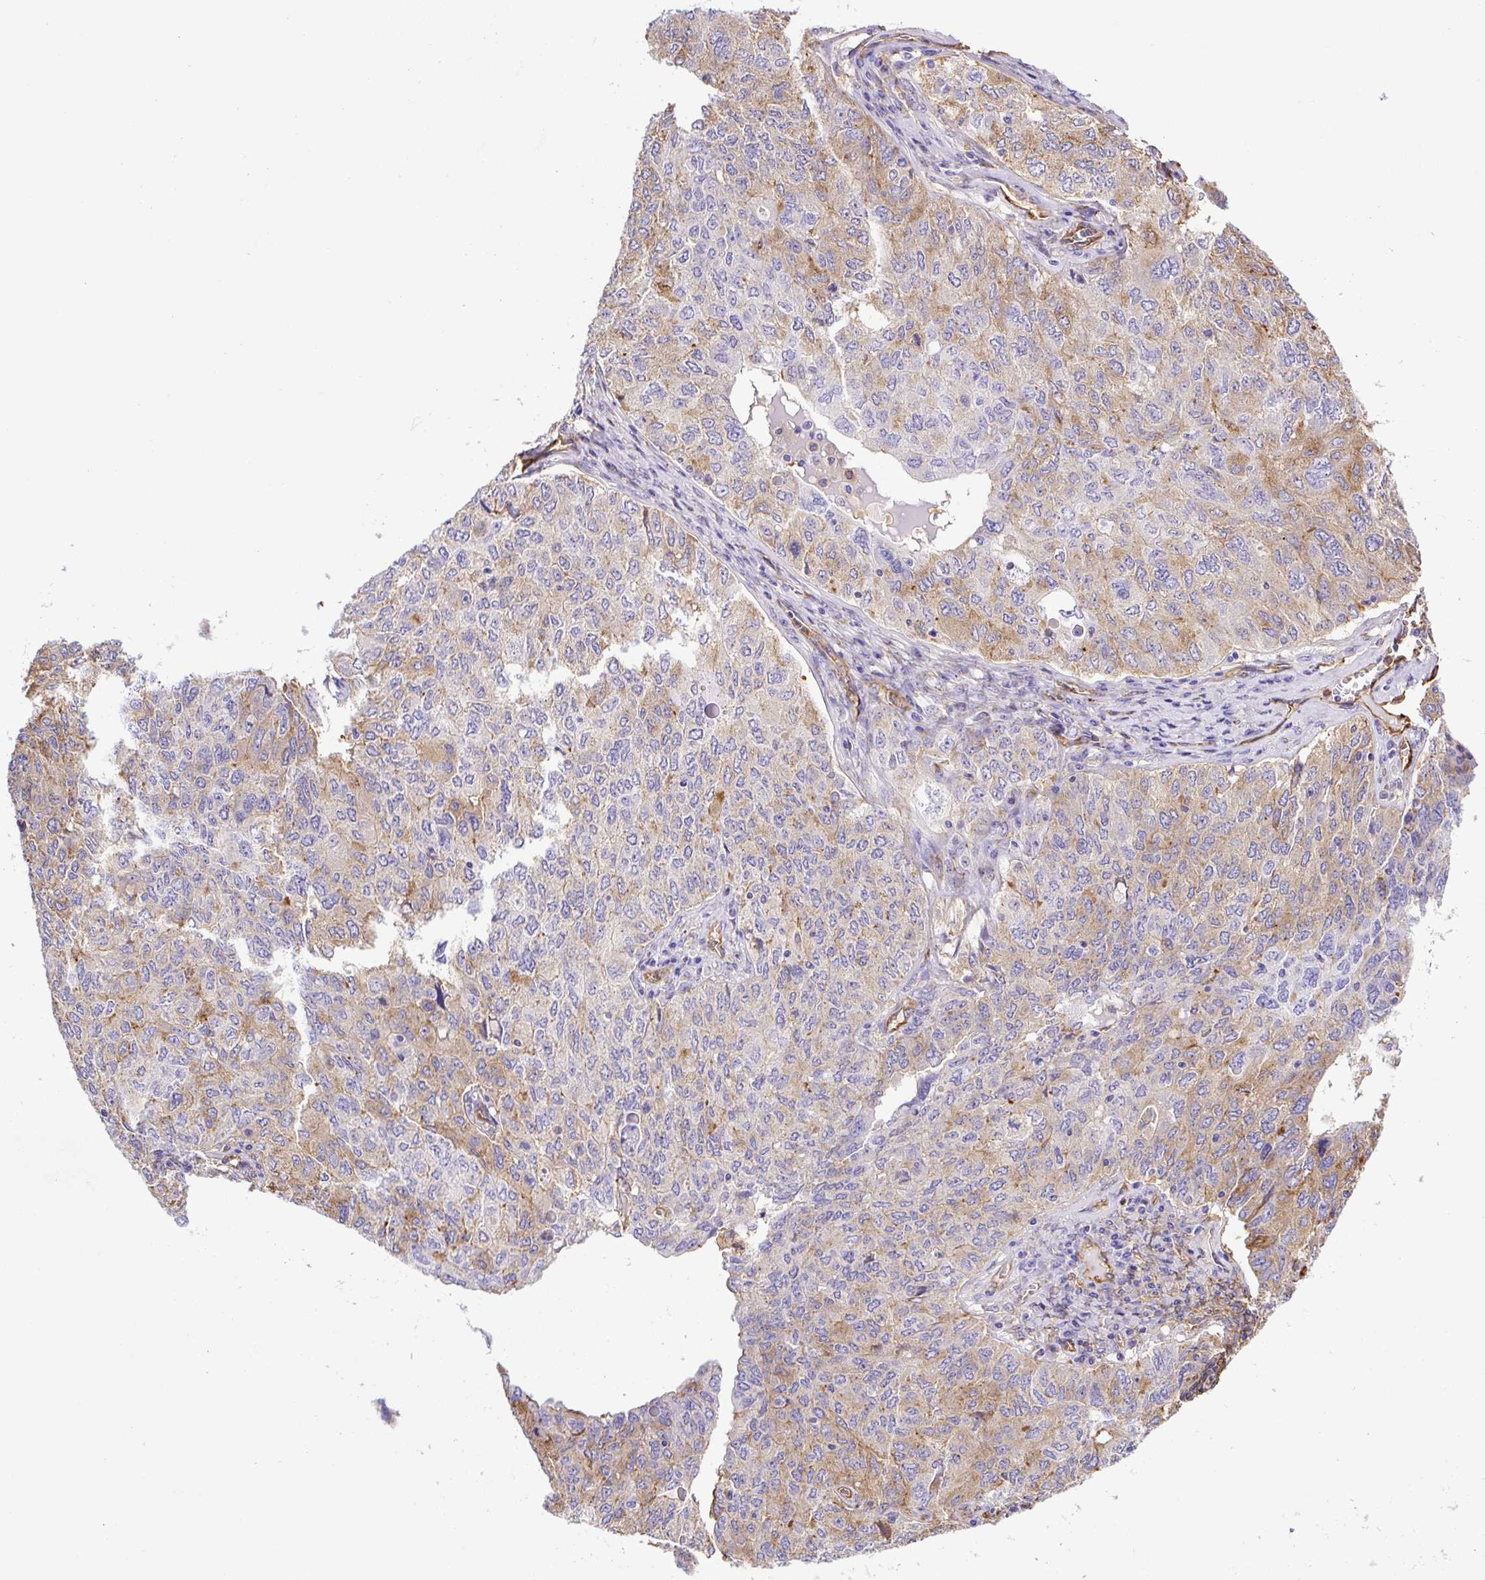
{"staining": {"intensity": "moderate", "quantity": "<25%", "location": "cytoplasmic/membranous"}, "tissue": "ovarian cancer", "cell_type": "Tumor cells", "image_type": "cancer", "snomed": [{"axis": "morphology", "description": "Carcinoma, endometroid"}, {"axis": "topography", "description": "Ovary"}], "caption": "IHC of endometroid carcinoma (ovarian) reveals low levels of moderate cytoplasmic/membranous positivity in approximately <25% of tumor cells.", "gene": "MAGEB5", "patient": {"sex": "female", "age": 62}}